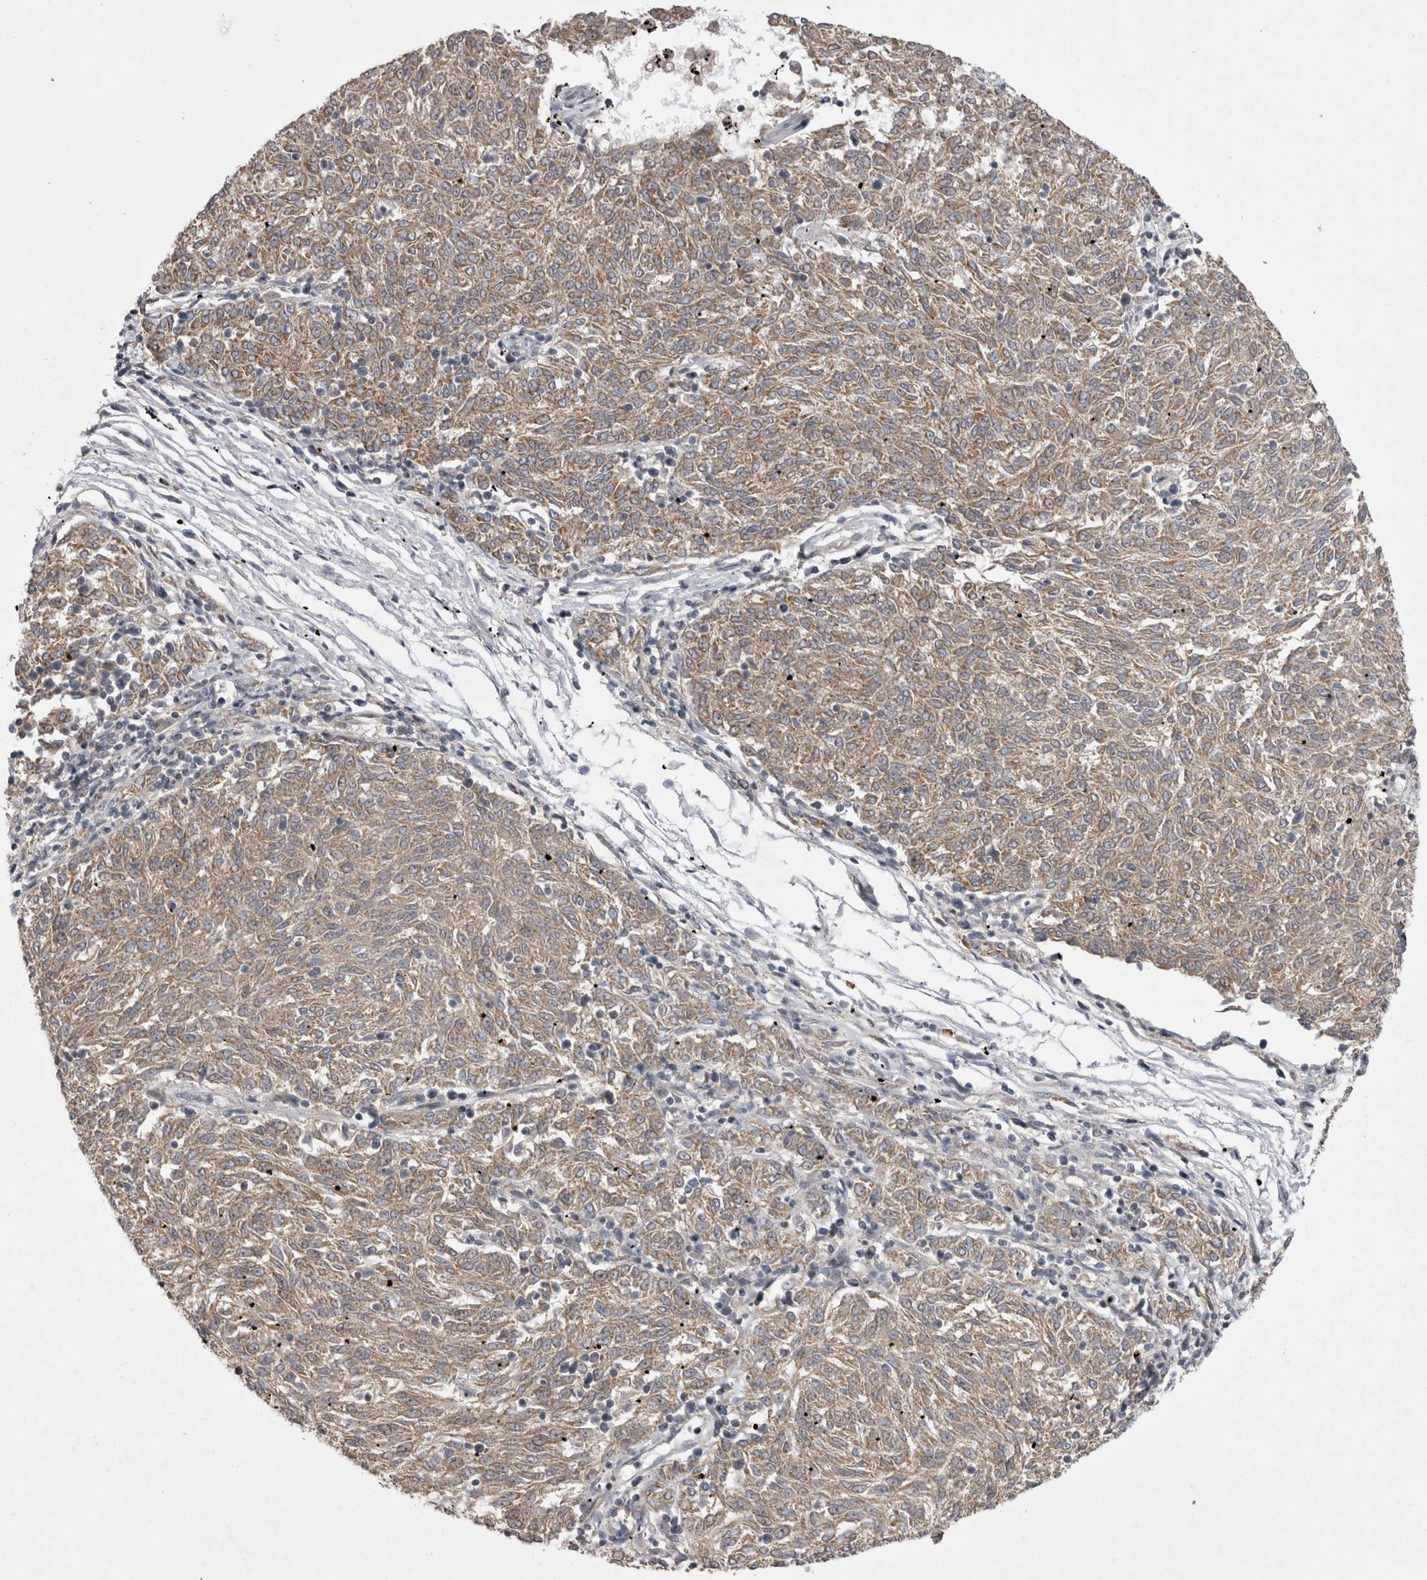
{"staining": {"intensity": "weak", "quantity": ">75%", "location": "cytoplasmic/membranous"}, "tissue": "melanoma", "cell_type": "Tumor cells", "image_type": "cancer", "snomed": [{"axis": "morphology", "description": "Malignant melanoma, NOS"}, {"axis": "topography", "description": "Skin"}], "caption": "Protein staining of melanoma tissue demonstrates weak cytoplasmic/membranous positivity in about >75% of tumor cells.", "gene": "TSPOAP1", "patient": {"sex": "female", "age": 72}}